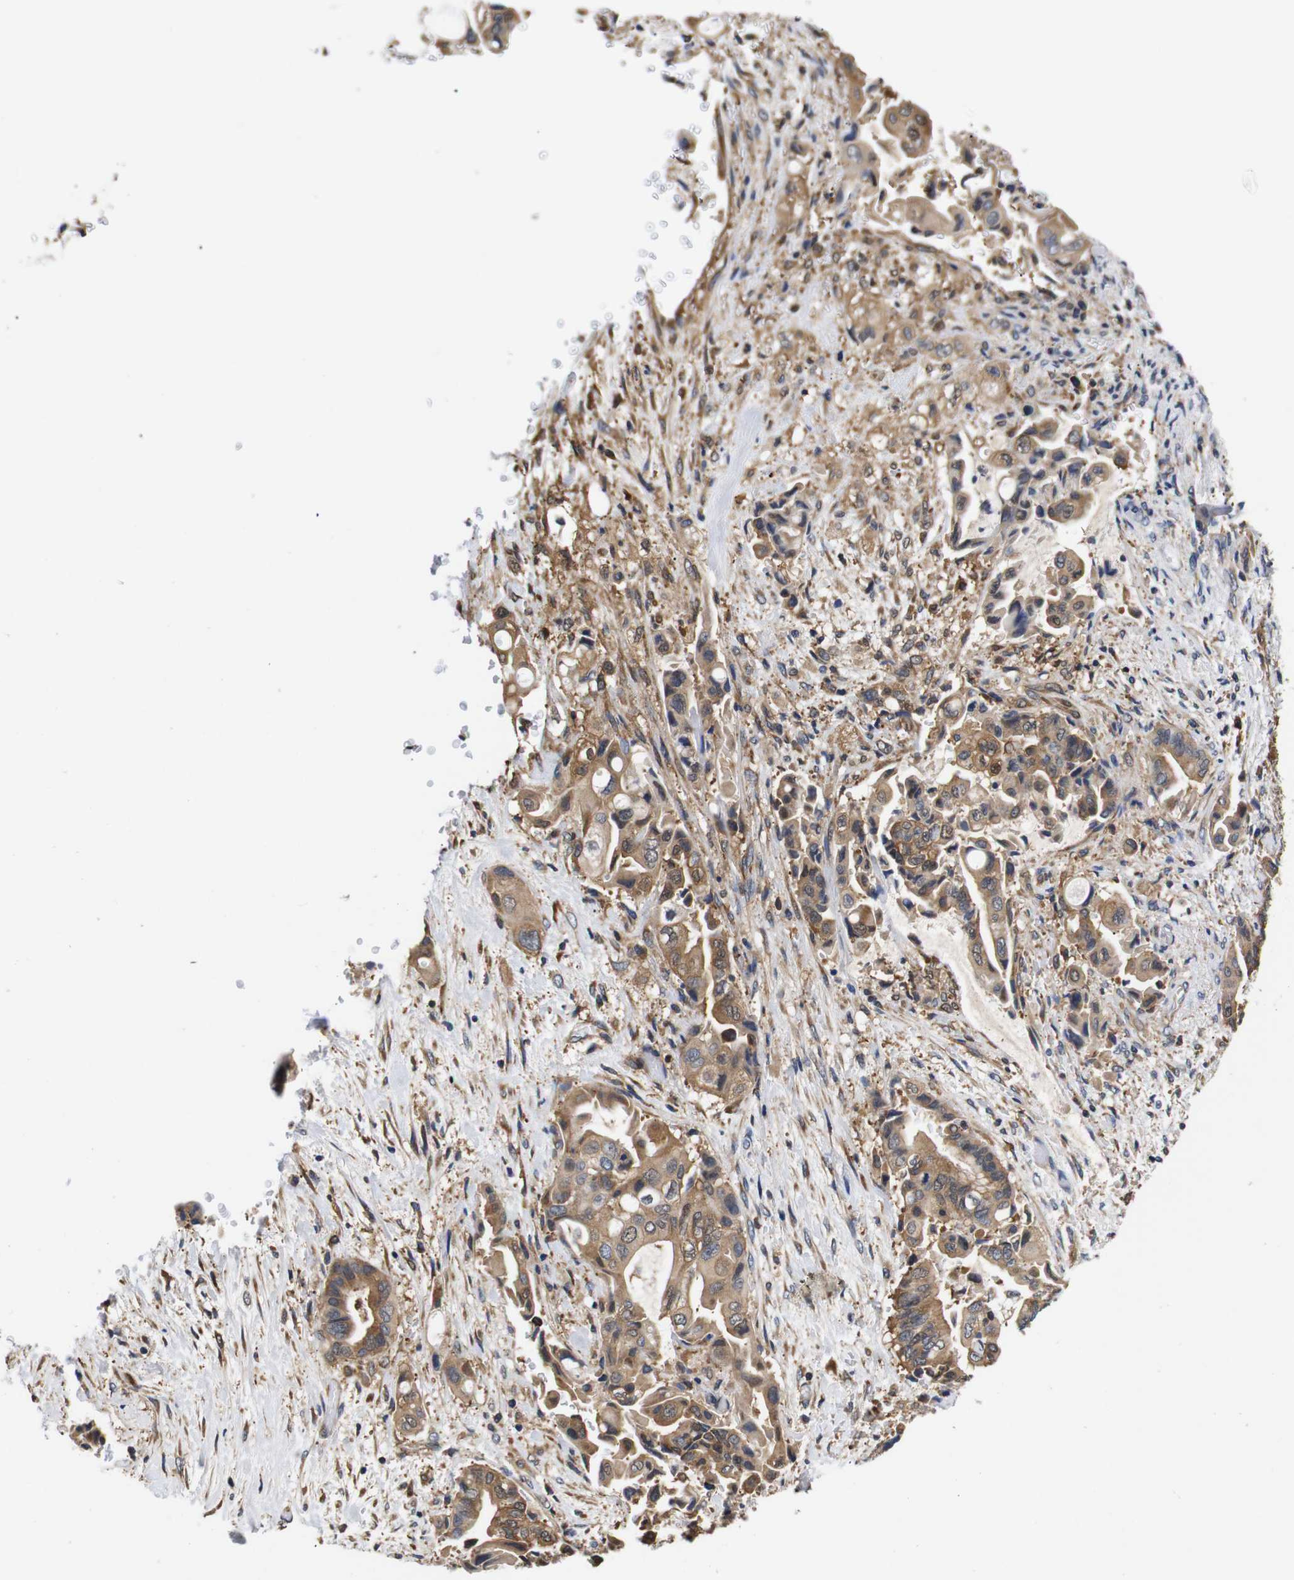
{"staining": {"intensity": "moderate", "quantity": ">75%", "location": "cytoplasmic/membranous"}, "tissue": "liver cancer", "cell_type": "Tumor cells", "image_type": "cancer", "snomed": [{"axis": "morphology", "description": "Cholangiocarcinoma"}, {"axis": "topography", "description": "Liver"}], "caption": "DAB immunohistochemical staining of liver cholangiocarcinoma reveals moderate cytoplasmic/membranous protein positivity in about >75% of tumor cells.", "gene": "LRRCC1", "patient": {"sex": "female", "age": 61}}